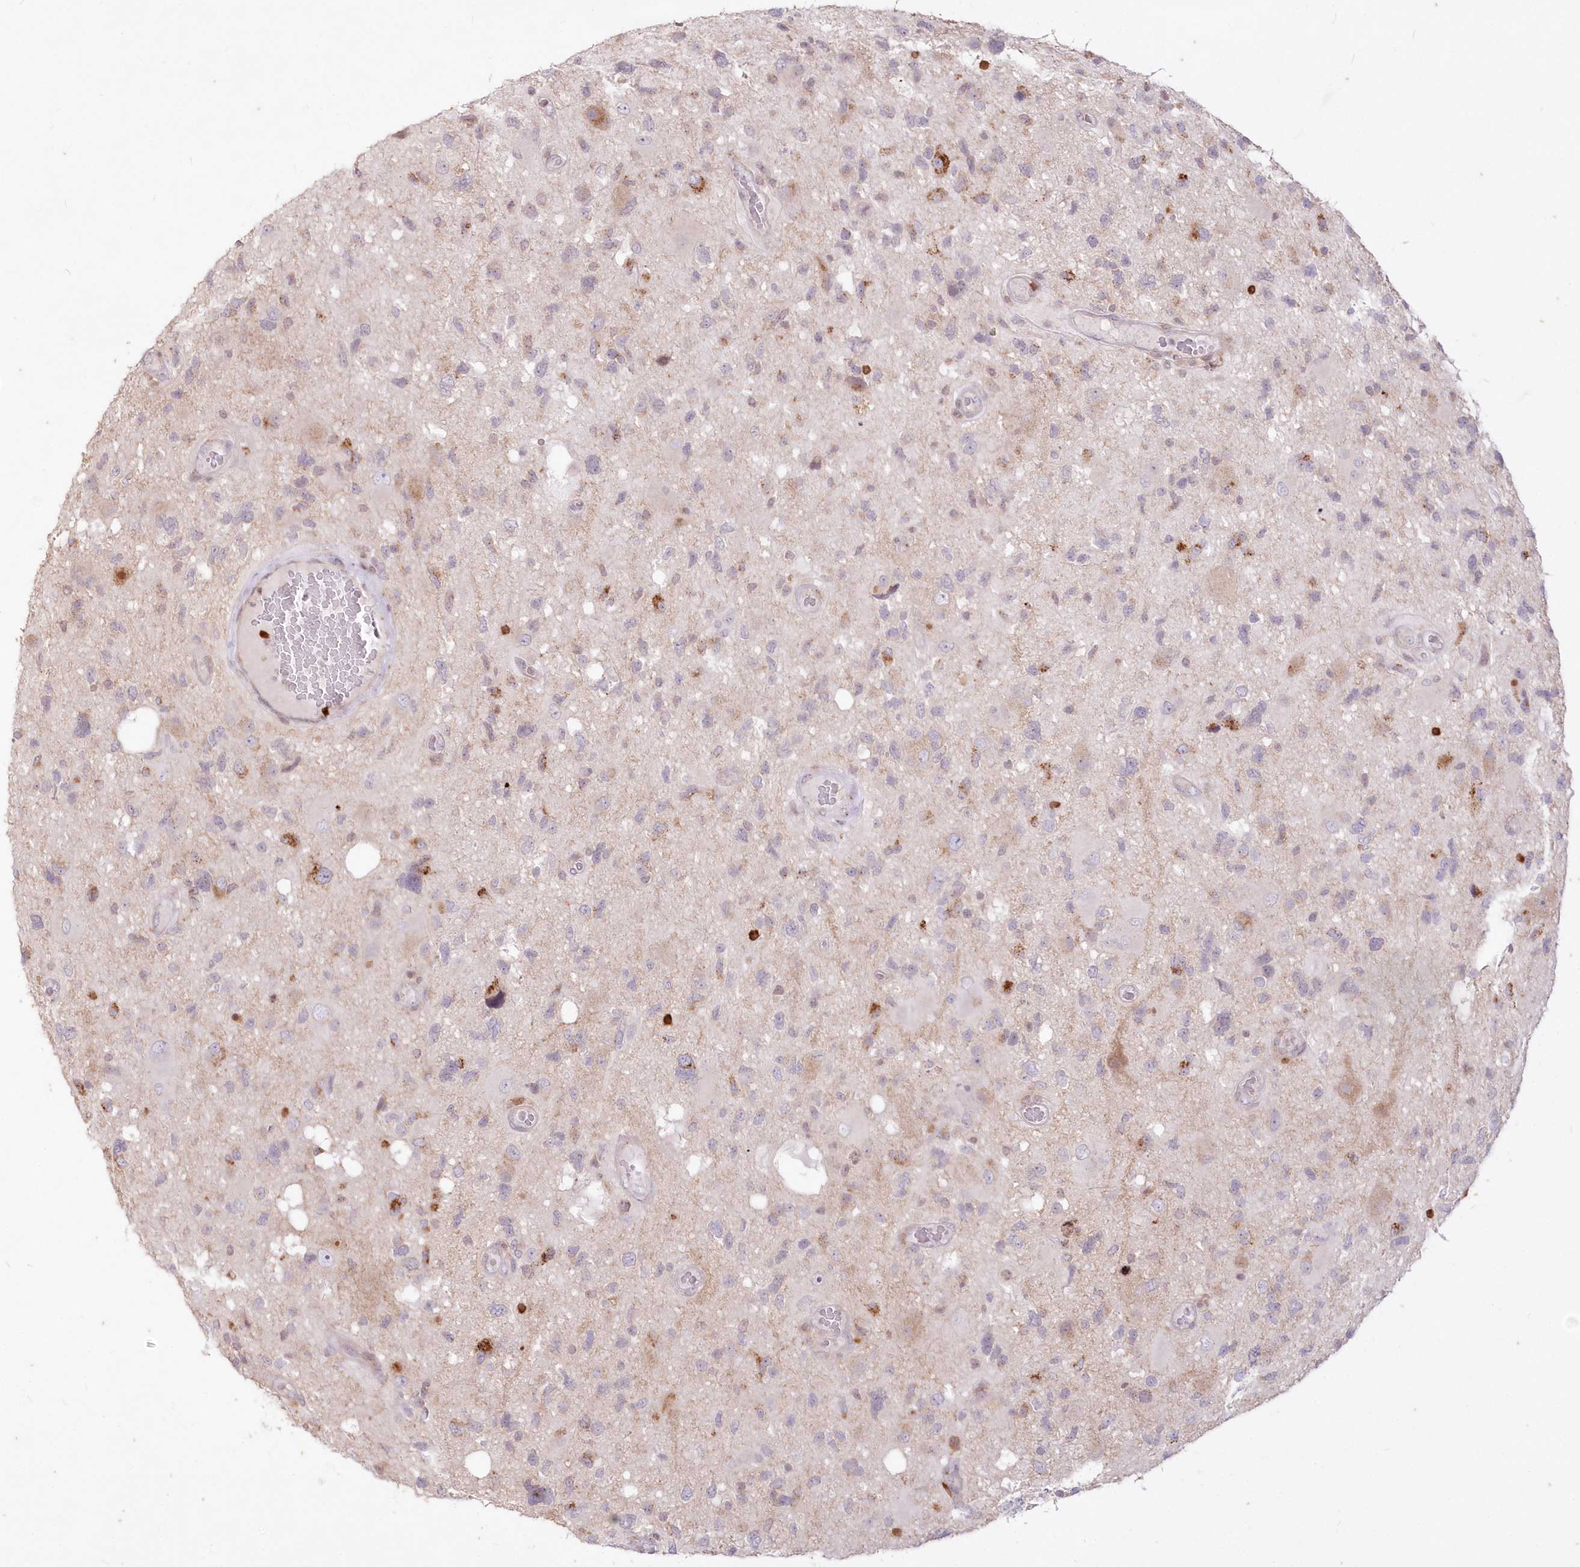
{"staining": {"intensity": "negative", "quantity": "none", "location": "none"}, "tissue": "glioma", "cell_type": "Tumor cells", "image_type": "cancer", "snomed": [{"axis": "morphology", "description": "Glioma, malignant, High grade"}, {"axis": "topography", "description": "Brain"}], "caption": "Tumor cells show no significant staining in malignant glioma (high-grade). (Brightfield microscopy of DAB IHC at high magnification).", "gene": "MTMR3", "patient": {"sex": "male", "age": 33}}